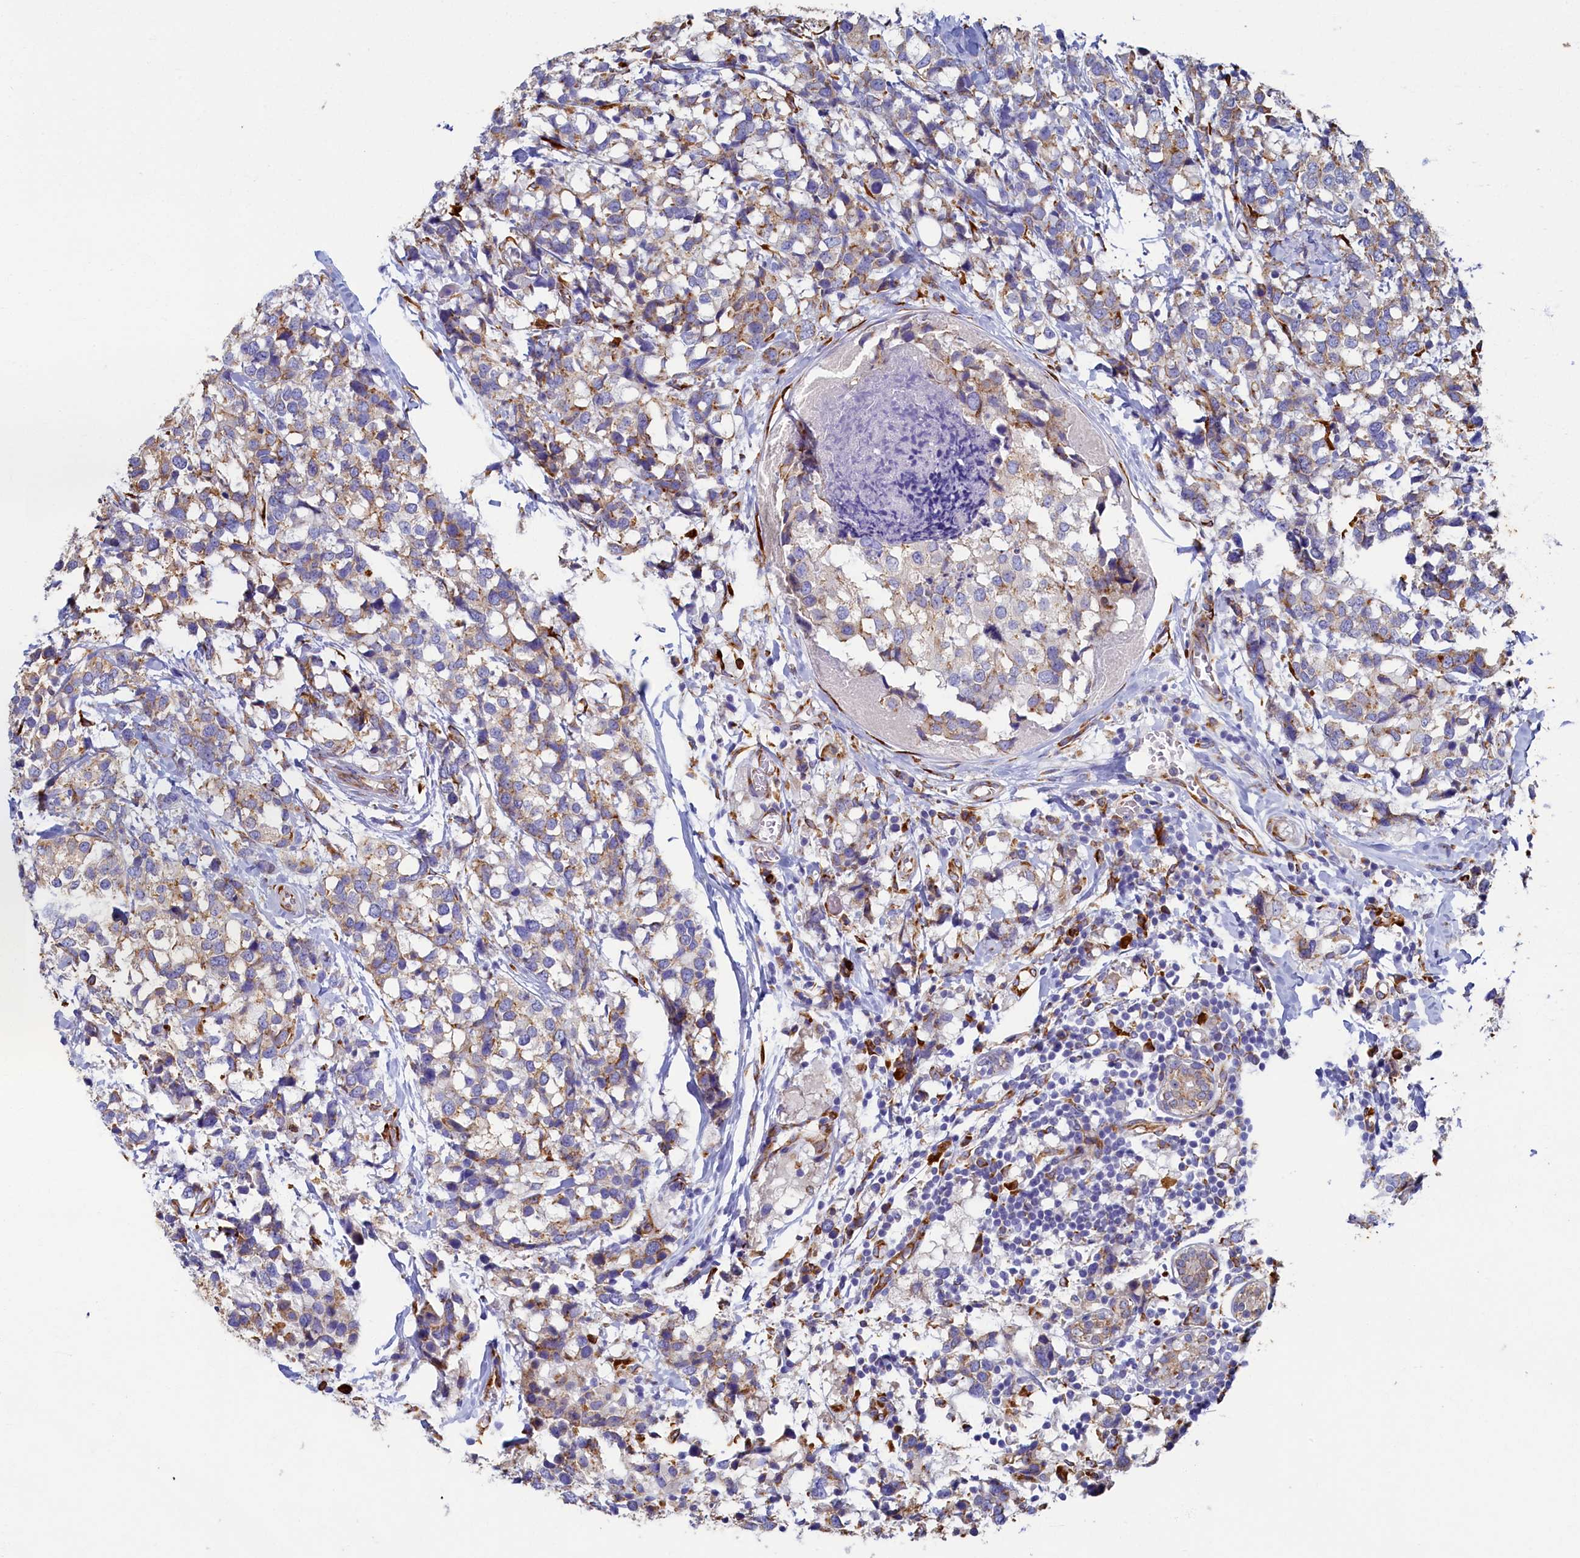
{"staining": {"intensity": "weak", "quantity": ">75%", "location": "cytoplasmic/membranous"}, "tissue": "breast cancer", "cell_type": "Tumor cells", "image_type": "cancer", "snomed": [{"axis": "morphology", "description": "Lobular carcinoma"}, {"axis": "topography", "description": "Breast"}], "caption": "Immunohistochemical staining of human breast cancer (lobular carcinoma) shows weak cytoplasmic/membranous protein positivity in about >75% of tumor cells. Nuclei are stained in blue.", "gene": "TMEM18", "patient": {"sex": "female", "age": 59}}